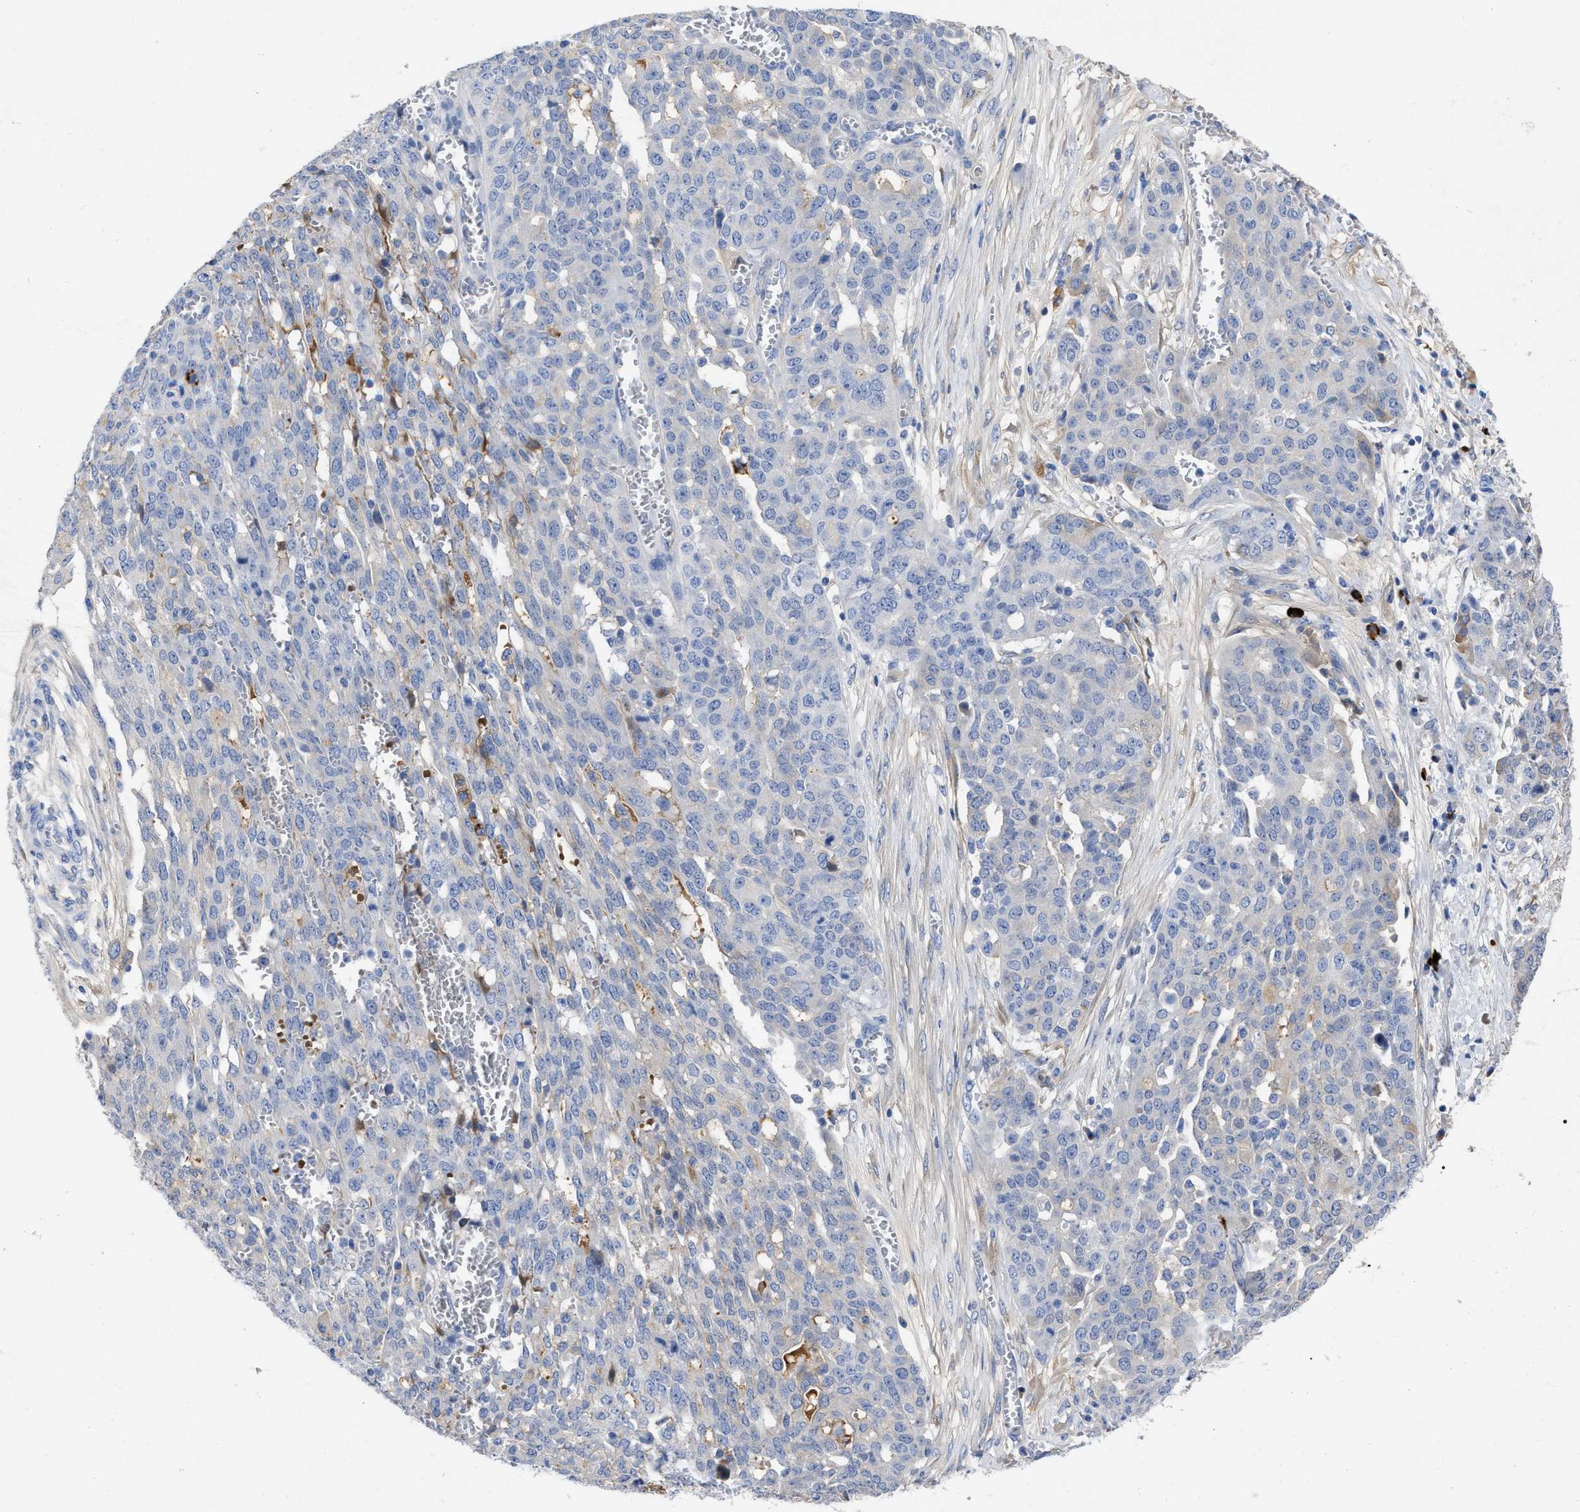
{"staining": {"intensity": "negative", "quantity": "none", "location": "none"}, "tissue": "ovarian cancer", "cell_type": "Tumor cells", "image_type": "cancer", "snomed": [{"axis": "morphology", "description": "Cystadenocarcinoma, serous, NOS"}, {"axis": "topography", "description": "Soft tissue"}, {"axis": "topography", "description": "Ovary"}], "caption": "Human ovarian cancer (serous cystadenocarcinoma) stained for a protein using immunohistochemistry displays no staining in tumor cells.", "gene": "IGHV5-51", "patient": {"sex": "female", "age": 57}}